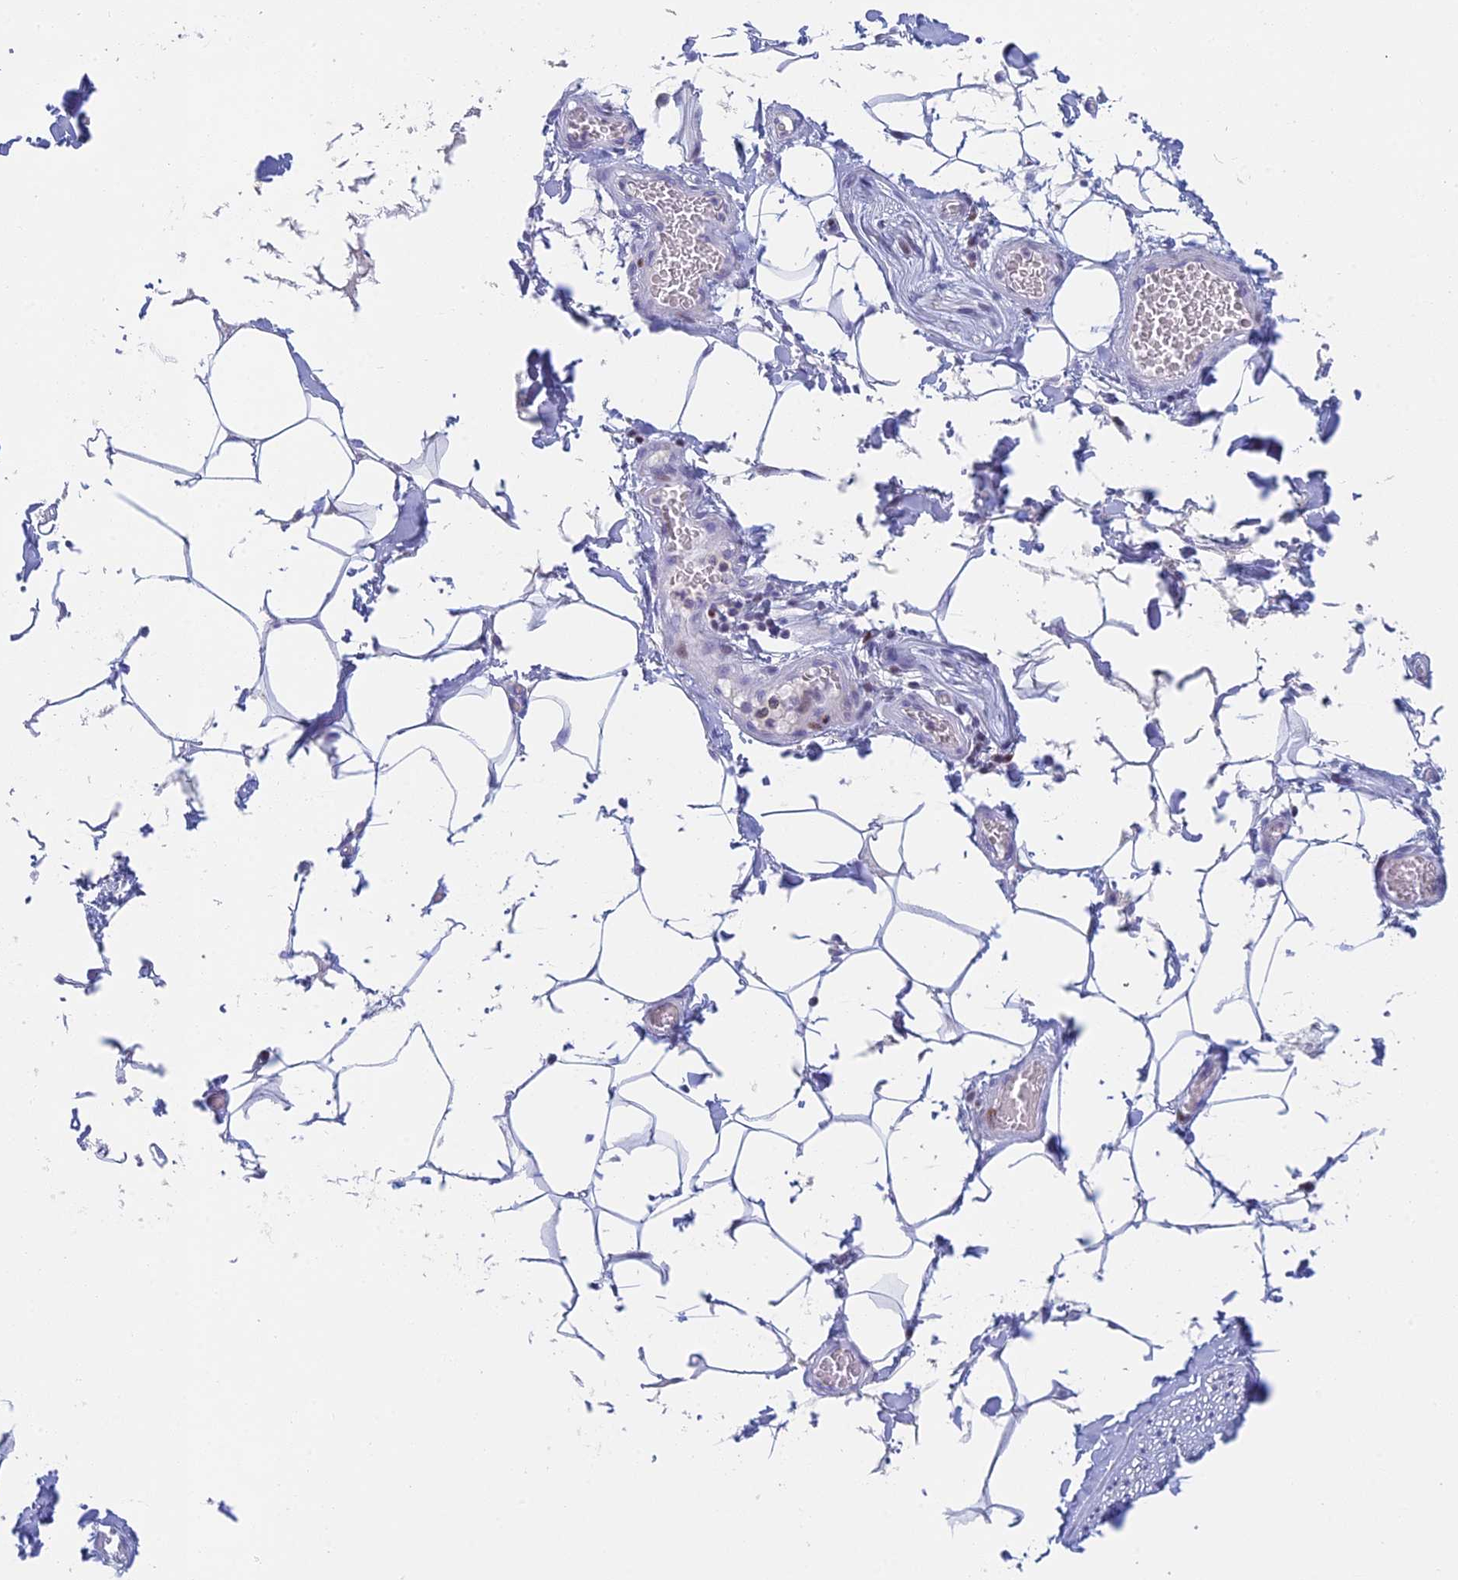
{"staining": {"intensity": "negative", "quantity": "none", "location": "none"}, "tissue": "adipose tissue", "cell_type": "Adipocytes", "image_type": "normal", "snomed": [{"axis": "morphology", "description": "Normal tissue, NOS"}, {"axis": "topography", "description": "Soft tissue"}, {"axis": "topography", "description": "Adipose tissue"}, {"axis": "topography", "description": "Vascular tissue"}, {"axis": "topography", "description": "Peripheral nerve tissue"}], "caption": "Human adipose tissue stained for a protein using immunohistochemistry (IHC) demonstrates no staining in adipocytes.", "gene": "REXO5", "patient": {"sex": "male", "age": 46}}